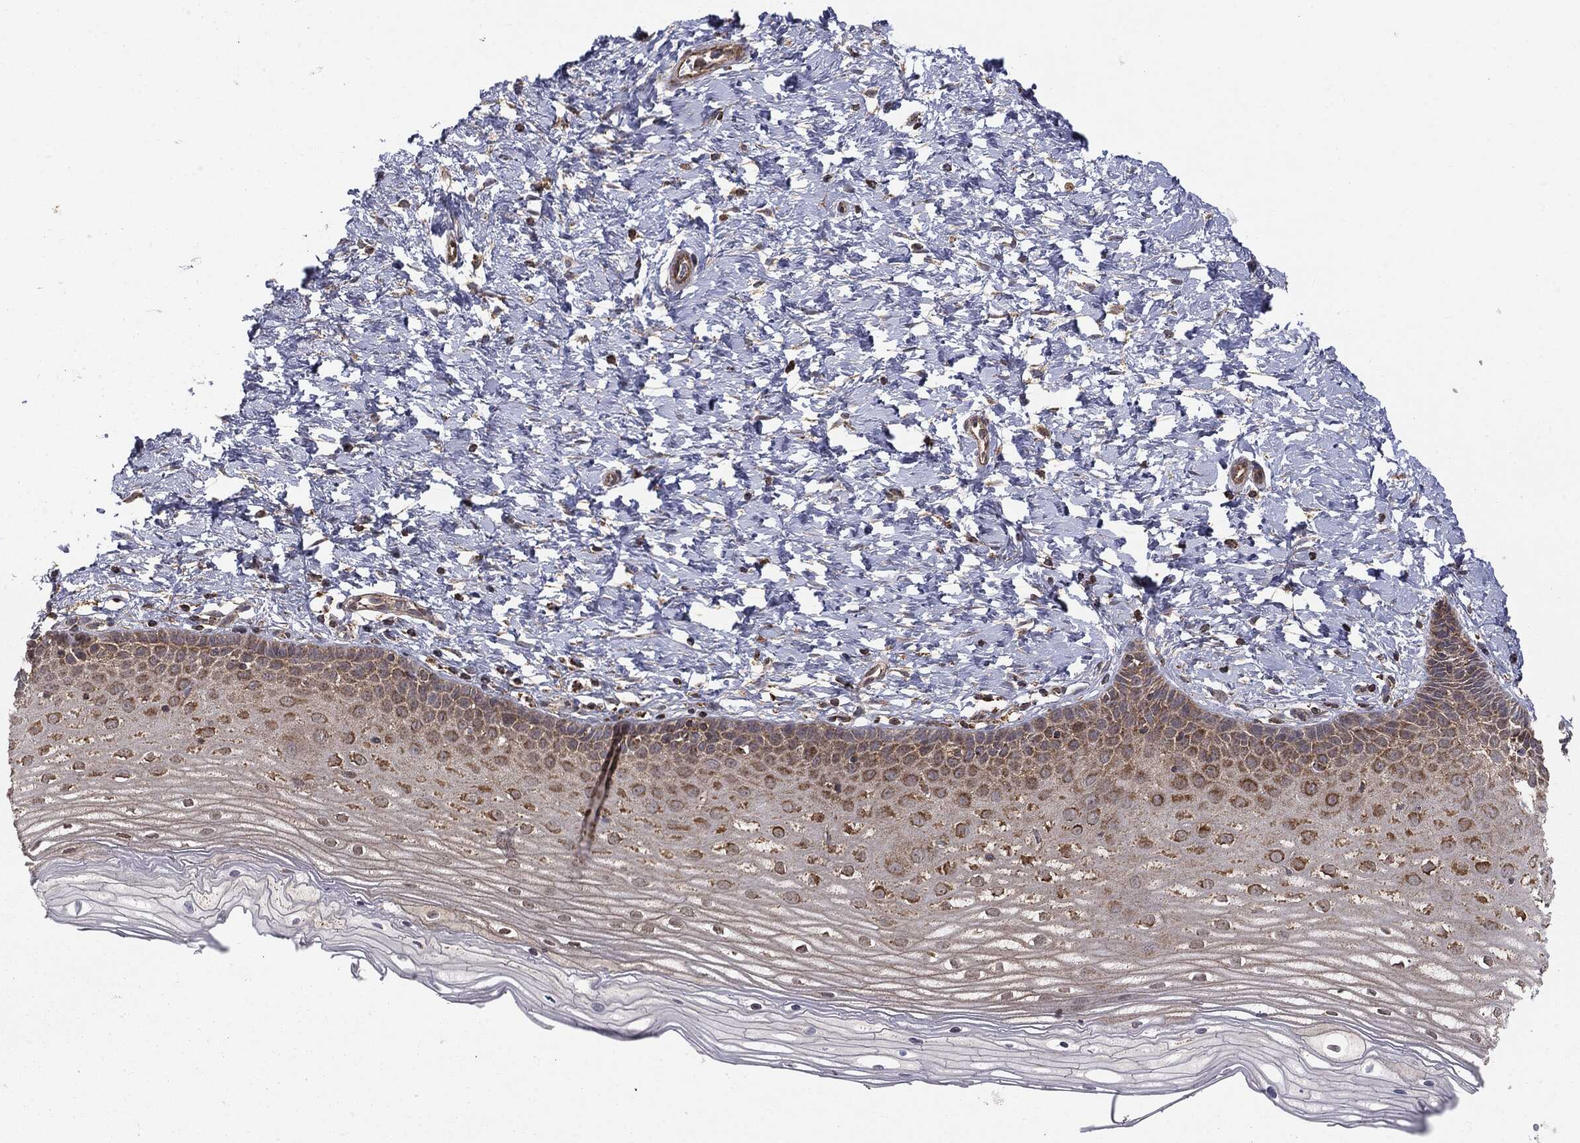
{"staining": {"intensity": "moderate", "quantity": ">75%", "location": "cytoplasmic/membranous"}, "tissue": "cervix", "cell_type": "Glandular cells", "image_type": "normal", "snomed": [{"axis": "morphology", "description": "Normal tissue, NOS"}, {"axis": "topography", "description": "Cervix"}], "caption": "Cervix stained for a protein (brown) demonstrates moderate cytoplasmic/membranous positive expression in approximately >75% of glandular cells.", "gene": "MTOR", "patient": {"sex": "female", "age": 37}}